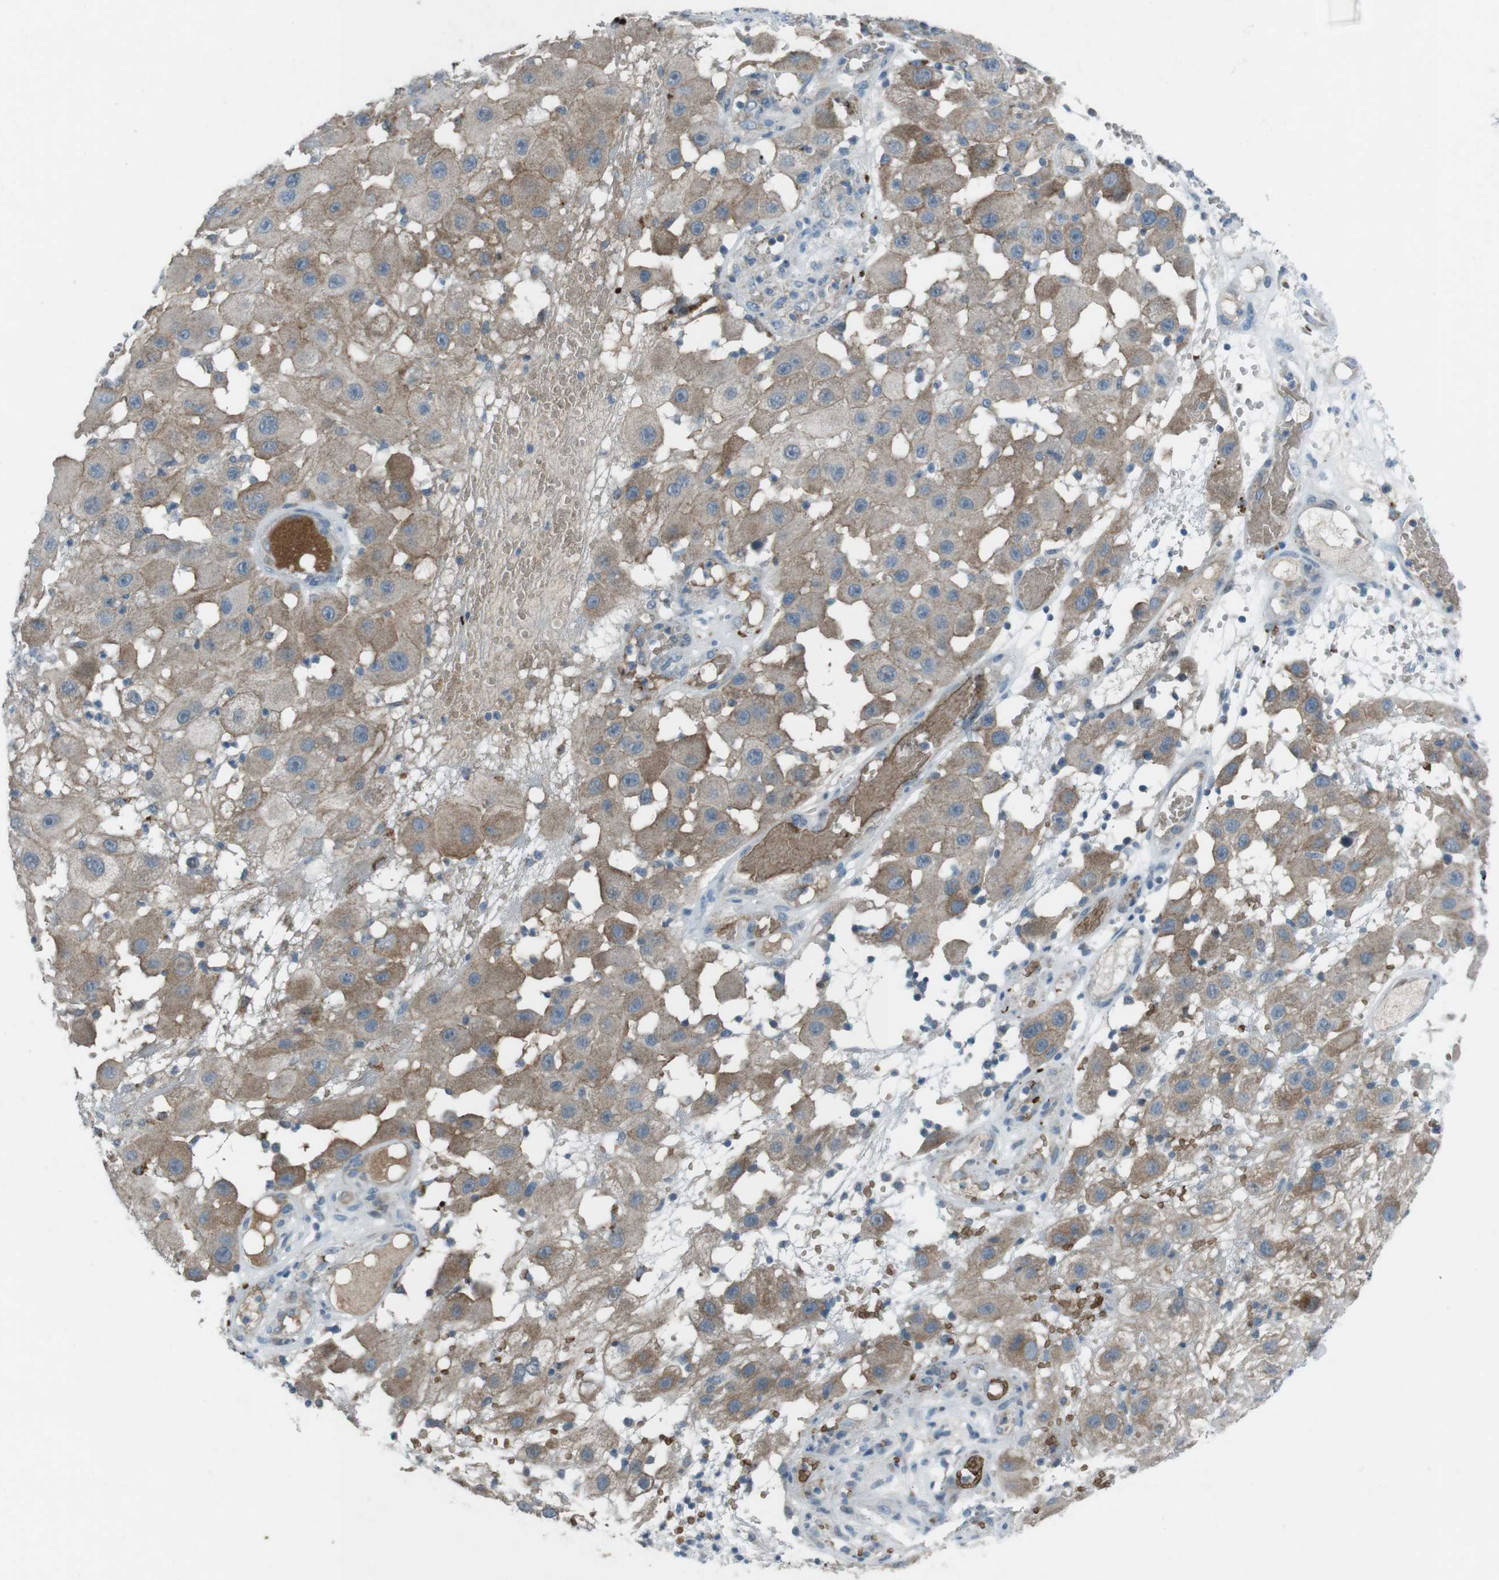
{"staining": {"intensity": "weak", "quantity": ">75%", "location": "cytoplasmic/membranous"}, "tissue": "melanoma", "cell_type": "Tumor cells", "image_type": "cancer", "snomed": [{"axis": "morphology", "description": "Malignant melanoma, NOS"}, {"axis": "topography", "description": "Skin"}], "caption": "The immunohistochemical stain highlights weak cytoplasmic/membranous positivity in tumor cells of melanoma tissue. (Brightfield microscopy of DAB IHC at high magnification).", "gene": "SPTA1", "patient": {"sex": "female", "age": 81}}